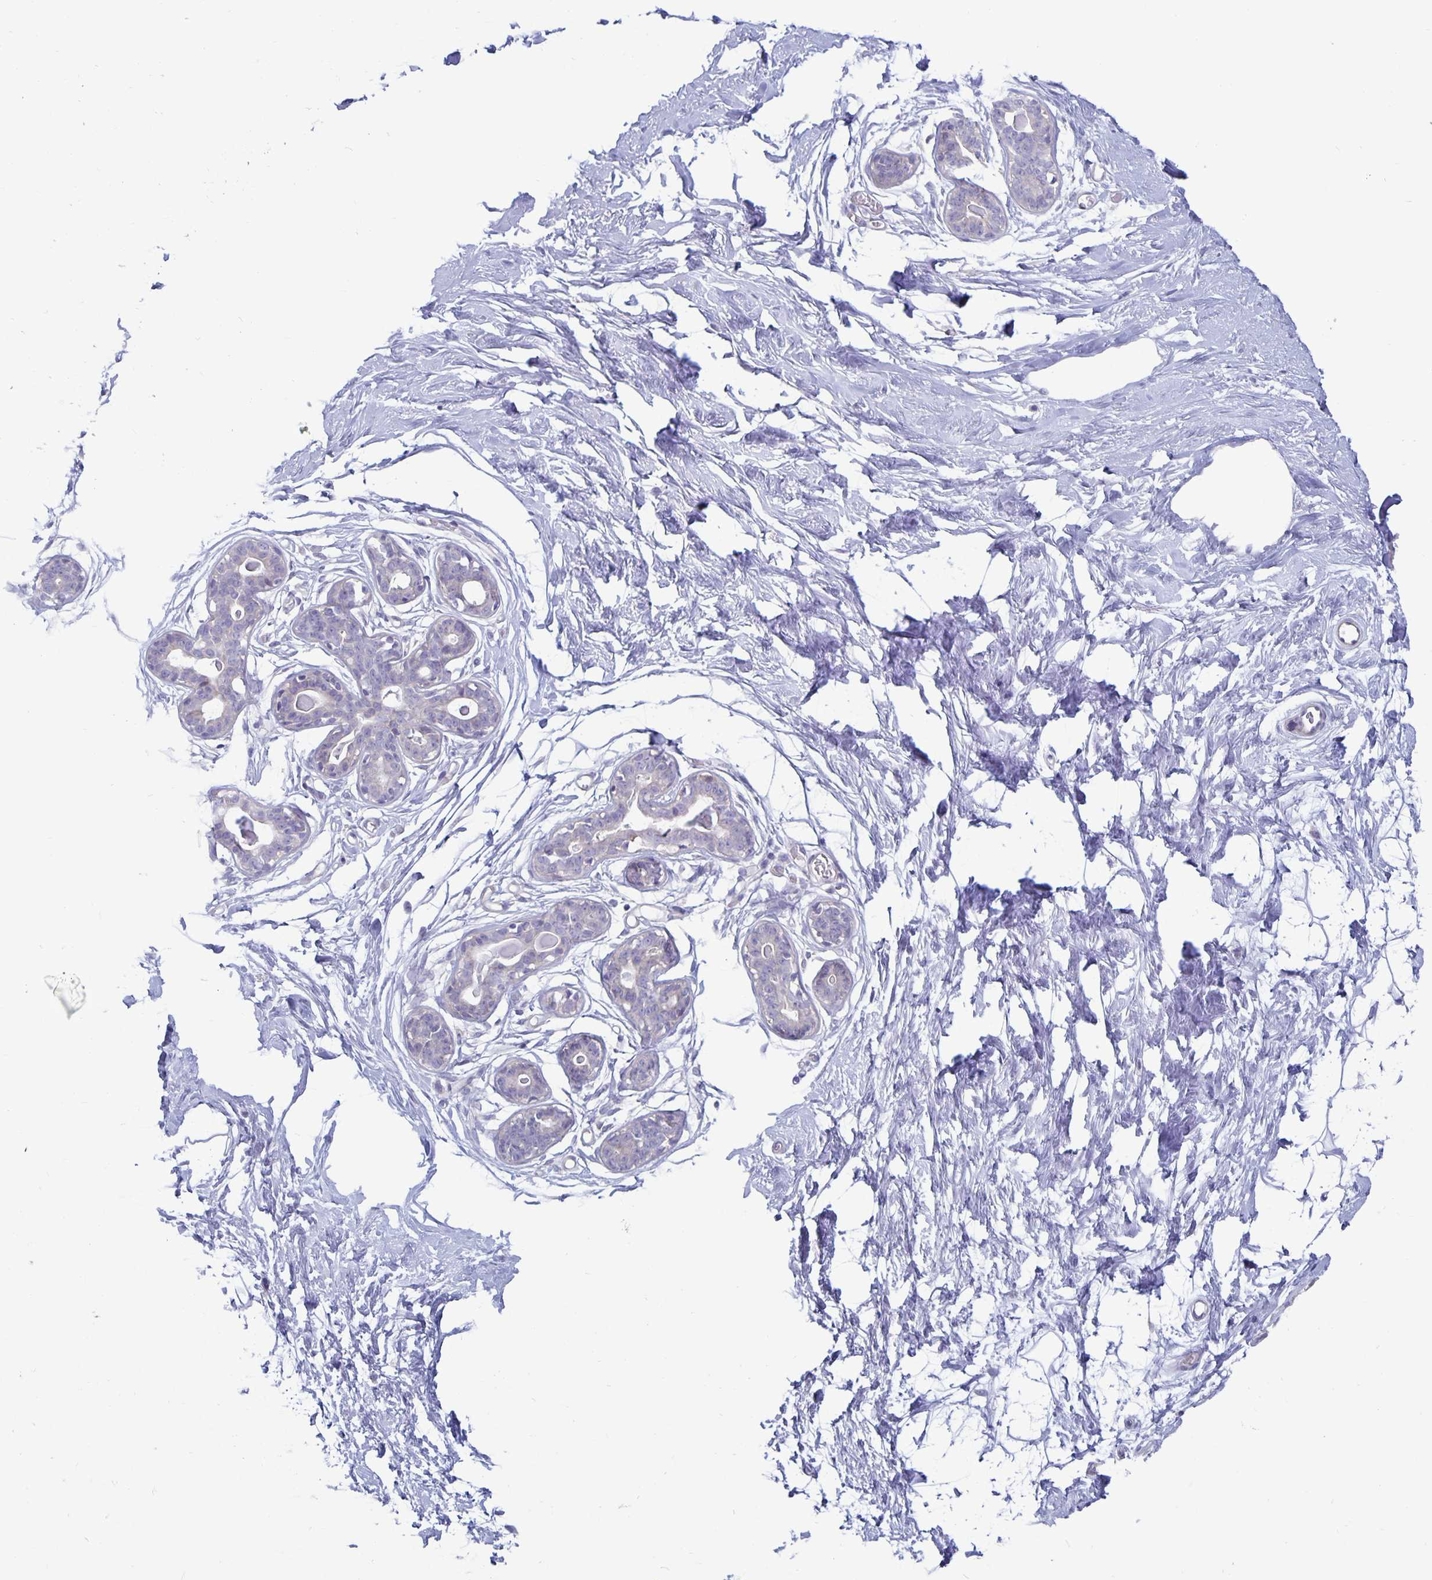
{"staining": {"intensity": "negative", "quantity": "none", "location": "none"}, "tissue": "breast", "cell_type": "Adipocytes", "image_type": "normal", "snomed": [{"axis": "morphology", "description": "Normal tissue, NOS"}, {"axis": "topography", "description": "Breast"}], "caption": "Immunohistochemical staining of normal breast exhibits no significant expression in adipocytes.", "gene": "PLCB3", "patient": {"sex": "female", "age": 45}}